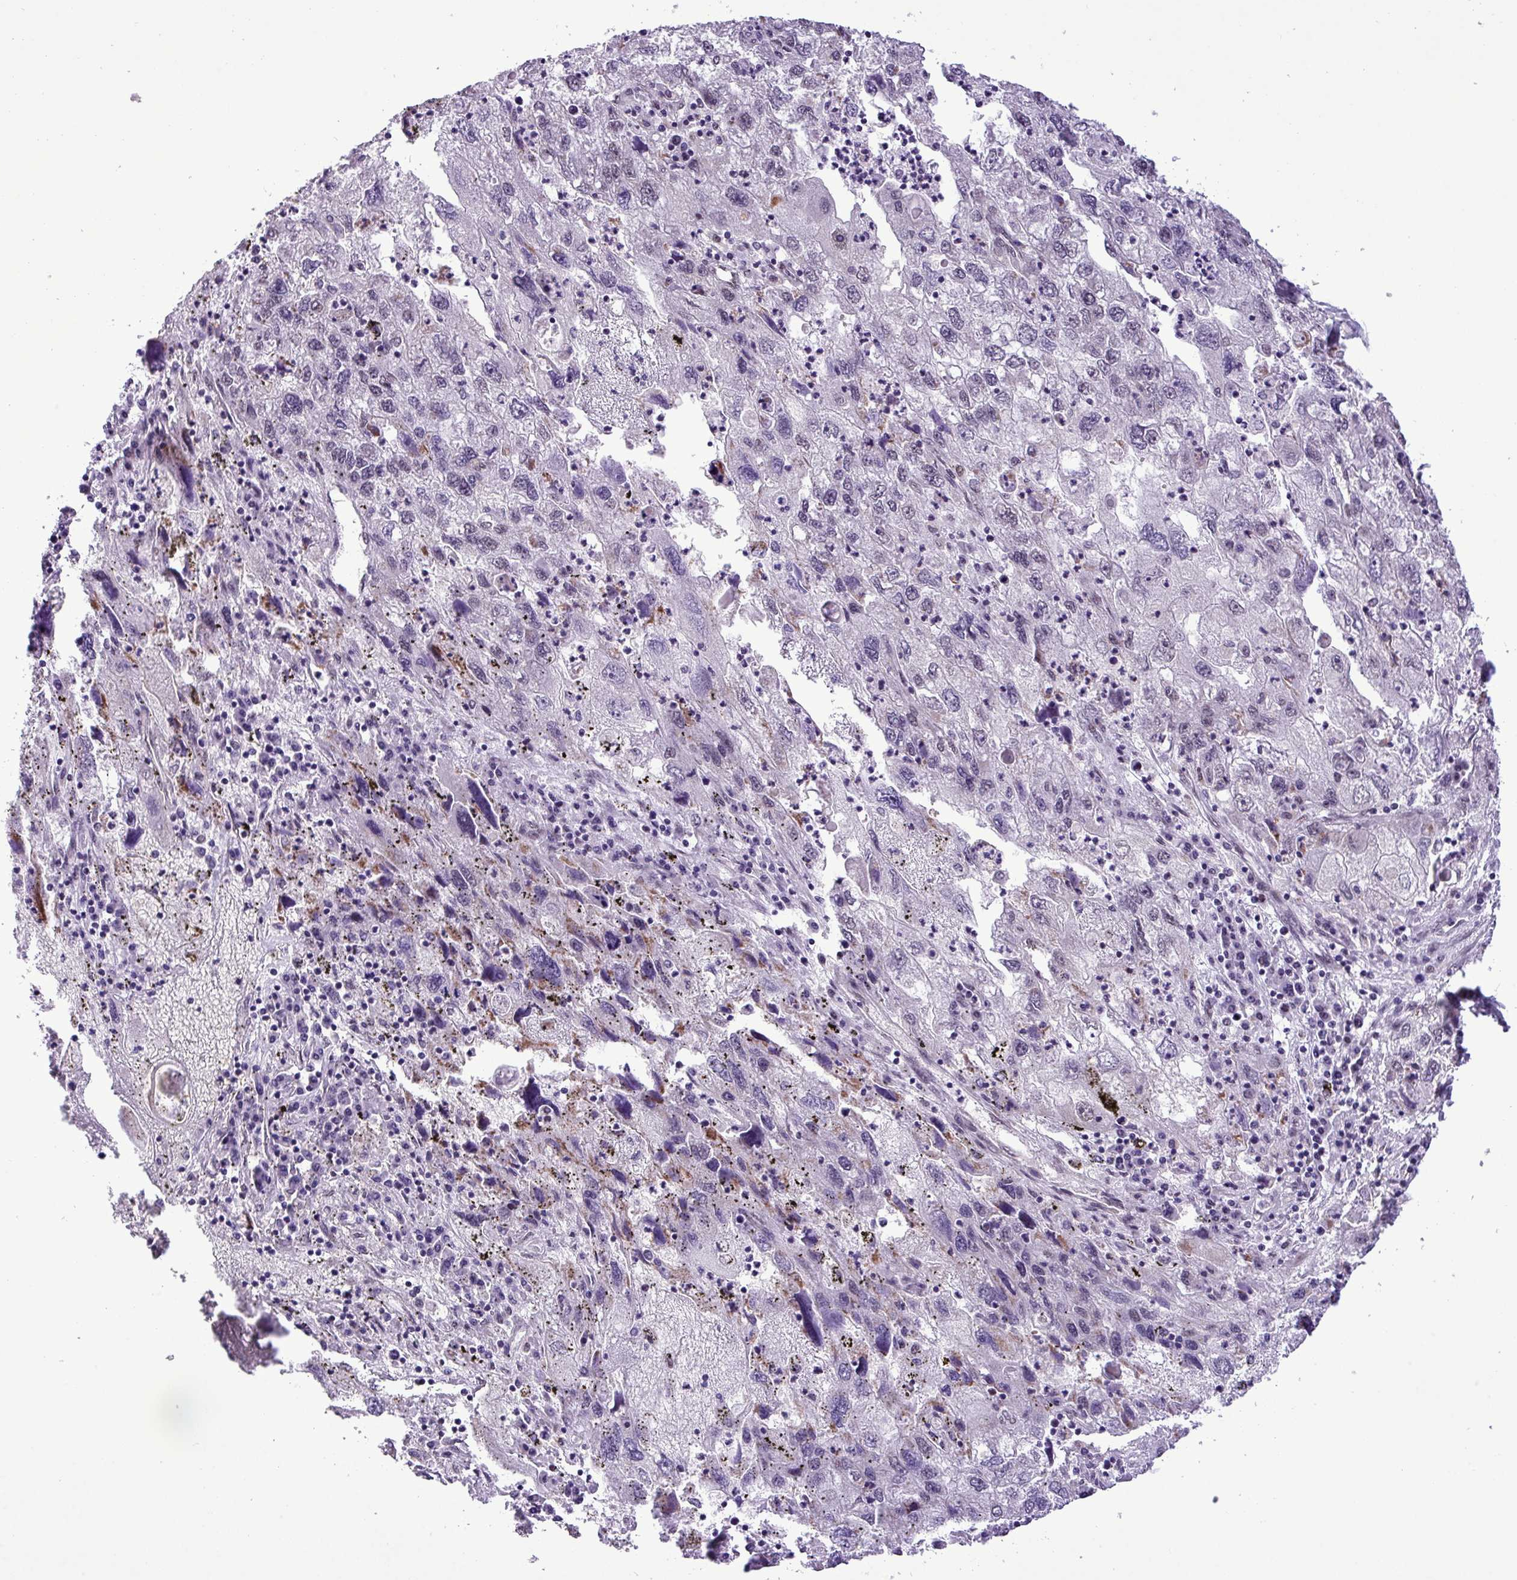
{"staining": {"intensity": "weak", "quantity": "<25%", "location": "nuclear"}, "tissue": "endometrial cancer", "cell_type": "Tumor cells", "image_type": "cancer", "snomed": [{"axis": "morphology", "description": "Adenocarcinoma, NOS"}, {"axis": "topography", "description": "Endometrium"}], "caption": "Immunohistochemical staining of endometrial adenocarcinoma shows no significant positivity in tumor cells.", "gene": "ZNF354A", "patient": {"sex": "female", "age": 49}}